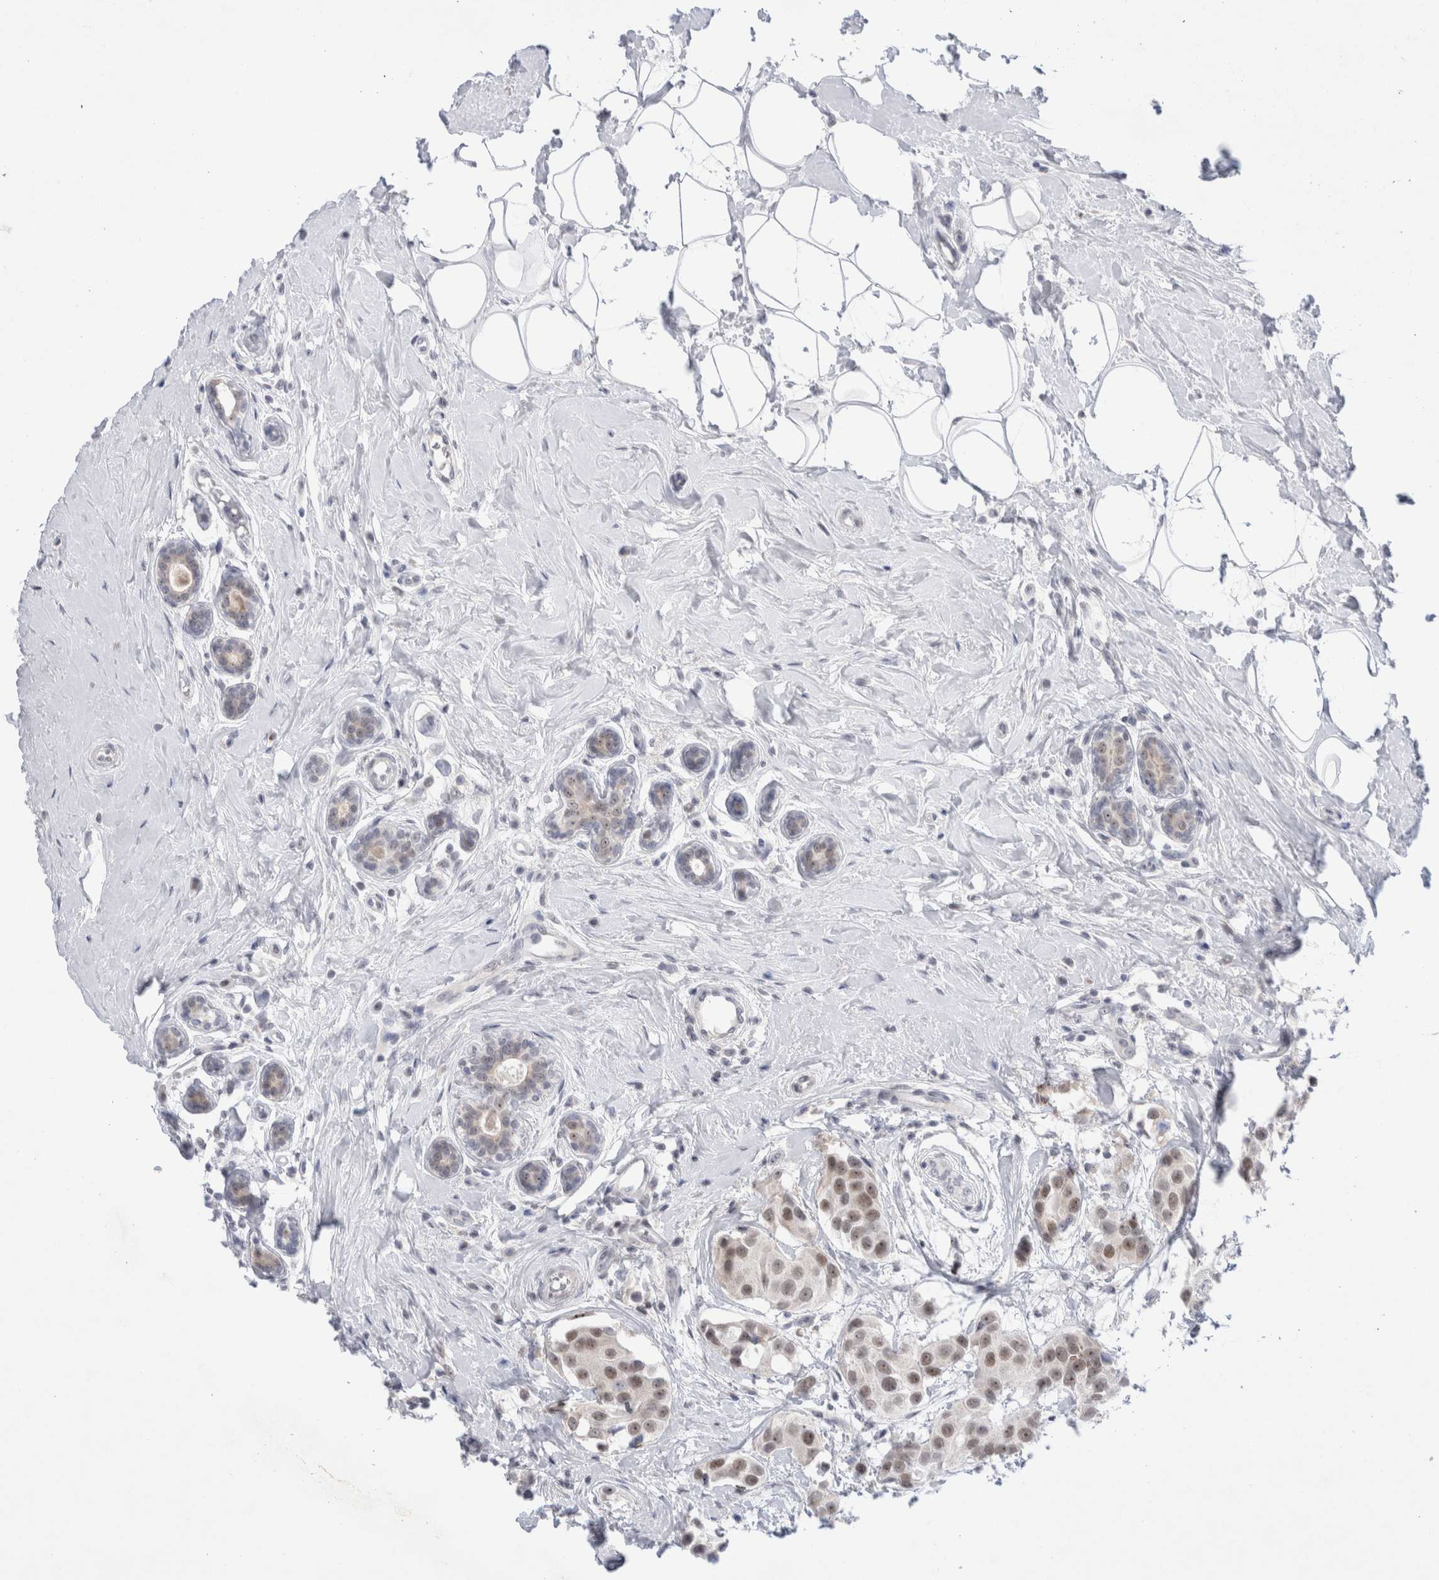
{"staining": {"intensity": "moderate", "quantity": ">75%", "location": "nuclear"}, "tissue": "breast cancer", "cell_type": "Tumor cells", "image_type": "cancer", "snomed": [{"axis": "morphology", "description": "Normal tissue, NOS"}, {"axis": "morphology", "description": "Duct carcinoma"}, {"axis": "topography", "description": "Breast"}], "caption": "Breast cancer tissue demonstrates moderate nuclear expression in about >75% of tumor cells (brown staining indicates protein expression, while blue staining denotes nuclei).", "gene": "CERS5", "patient": {"sex": "female", "age": 39}}